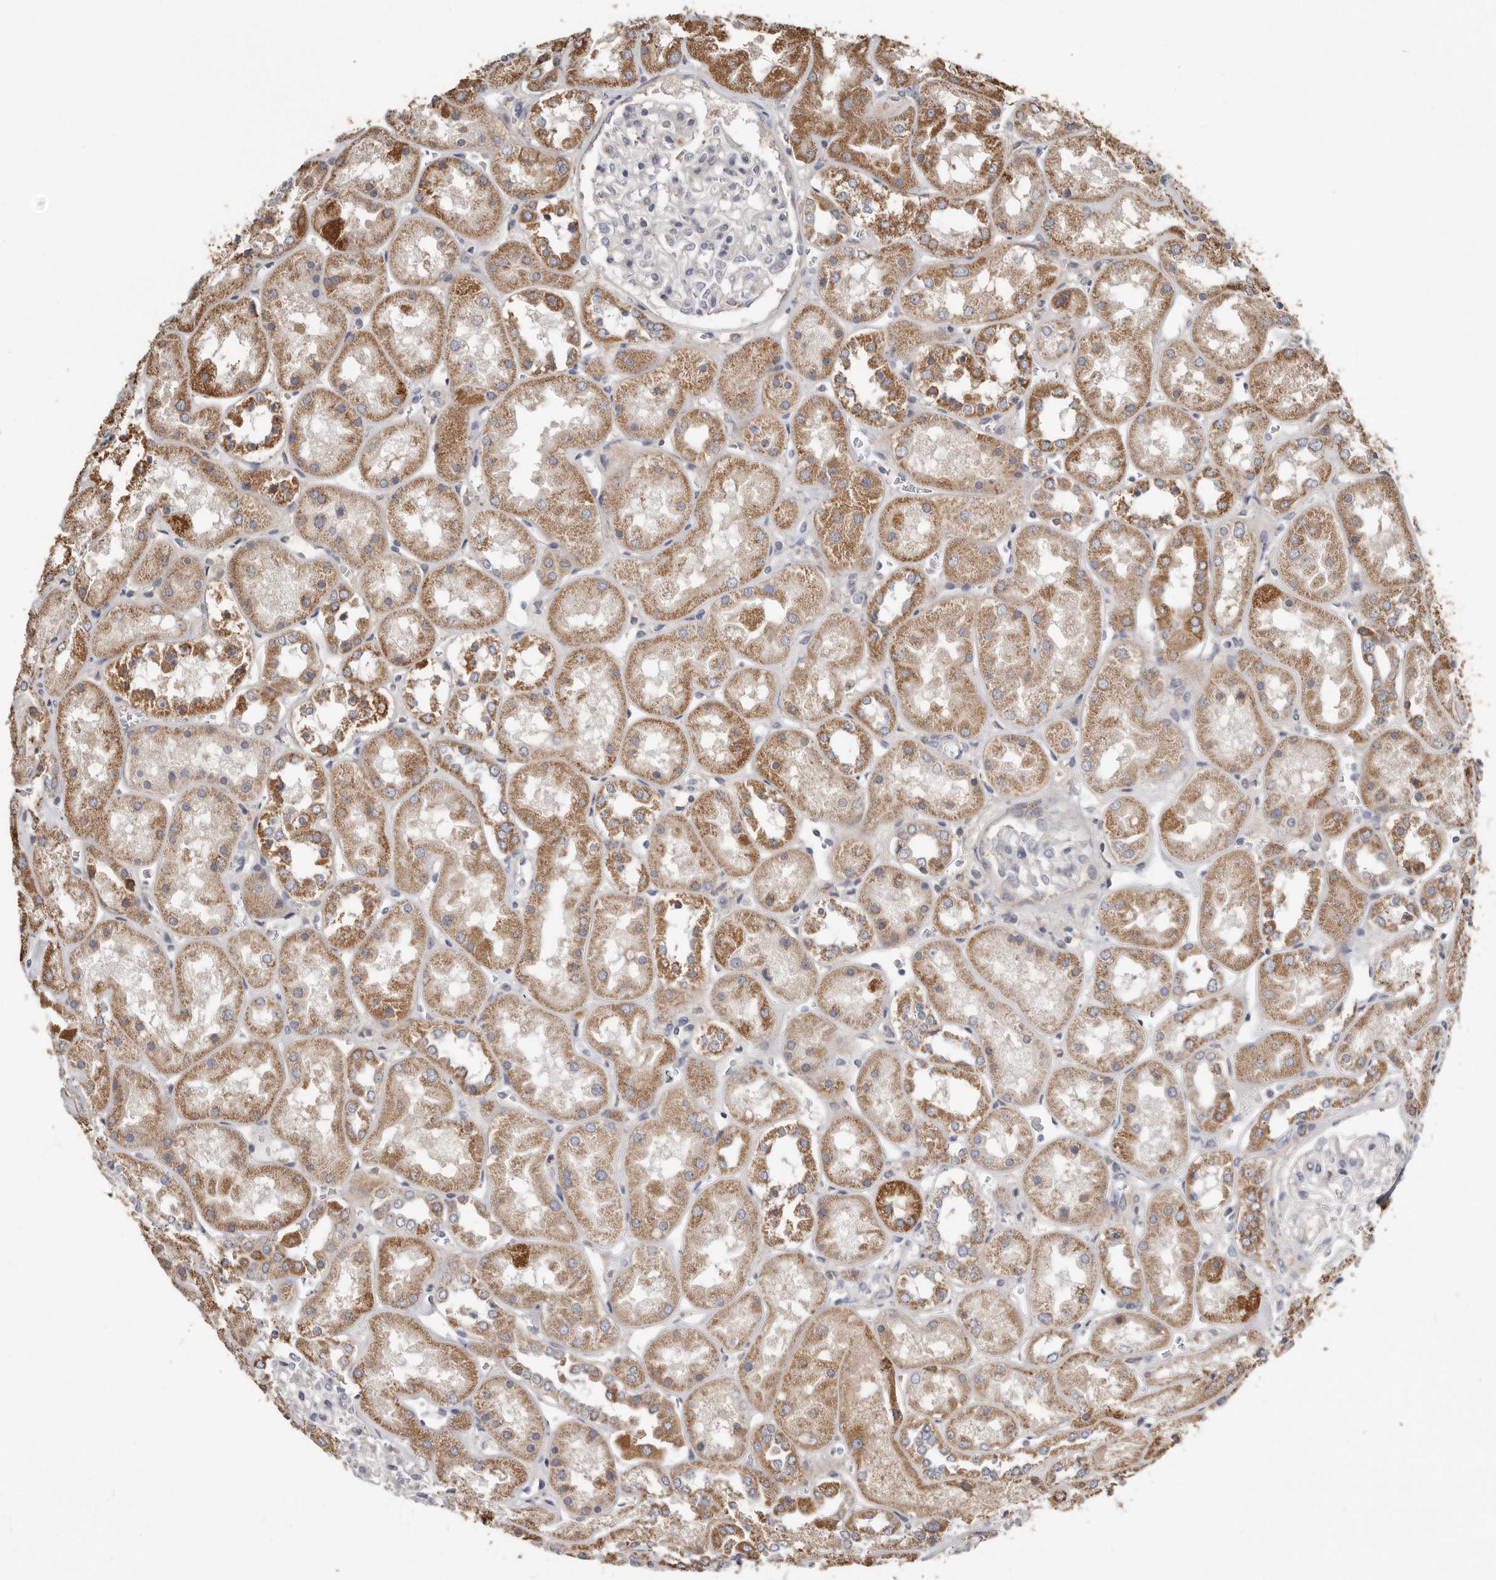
{"staining": {"intensity": "negative", "quantity": "none", "location": "none"}, "tissue": "kidney", "cell_type": "Cells in glomeruli", "image_type": "normal", "snomed": [{"axis": "morphology", "description": "Normal tissue, NOS"}, {"axis": "topography", "description": "Kidney"}], "caption": "DAB immunohistochemical staining of unremarkable human kidney displays no significant staining in cells in glomeruli.", "gene": "KIF26B", "patient": {"sex": "male", "age": 70}}